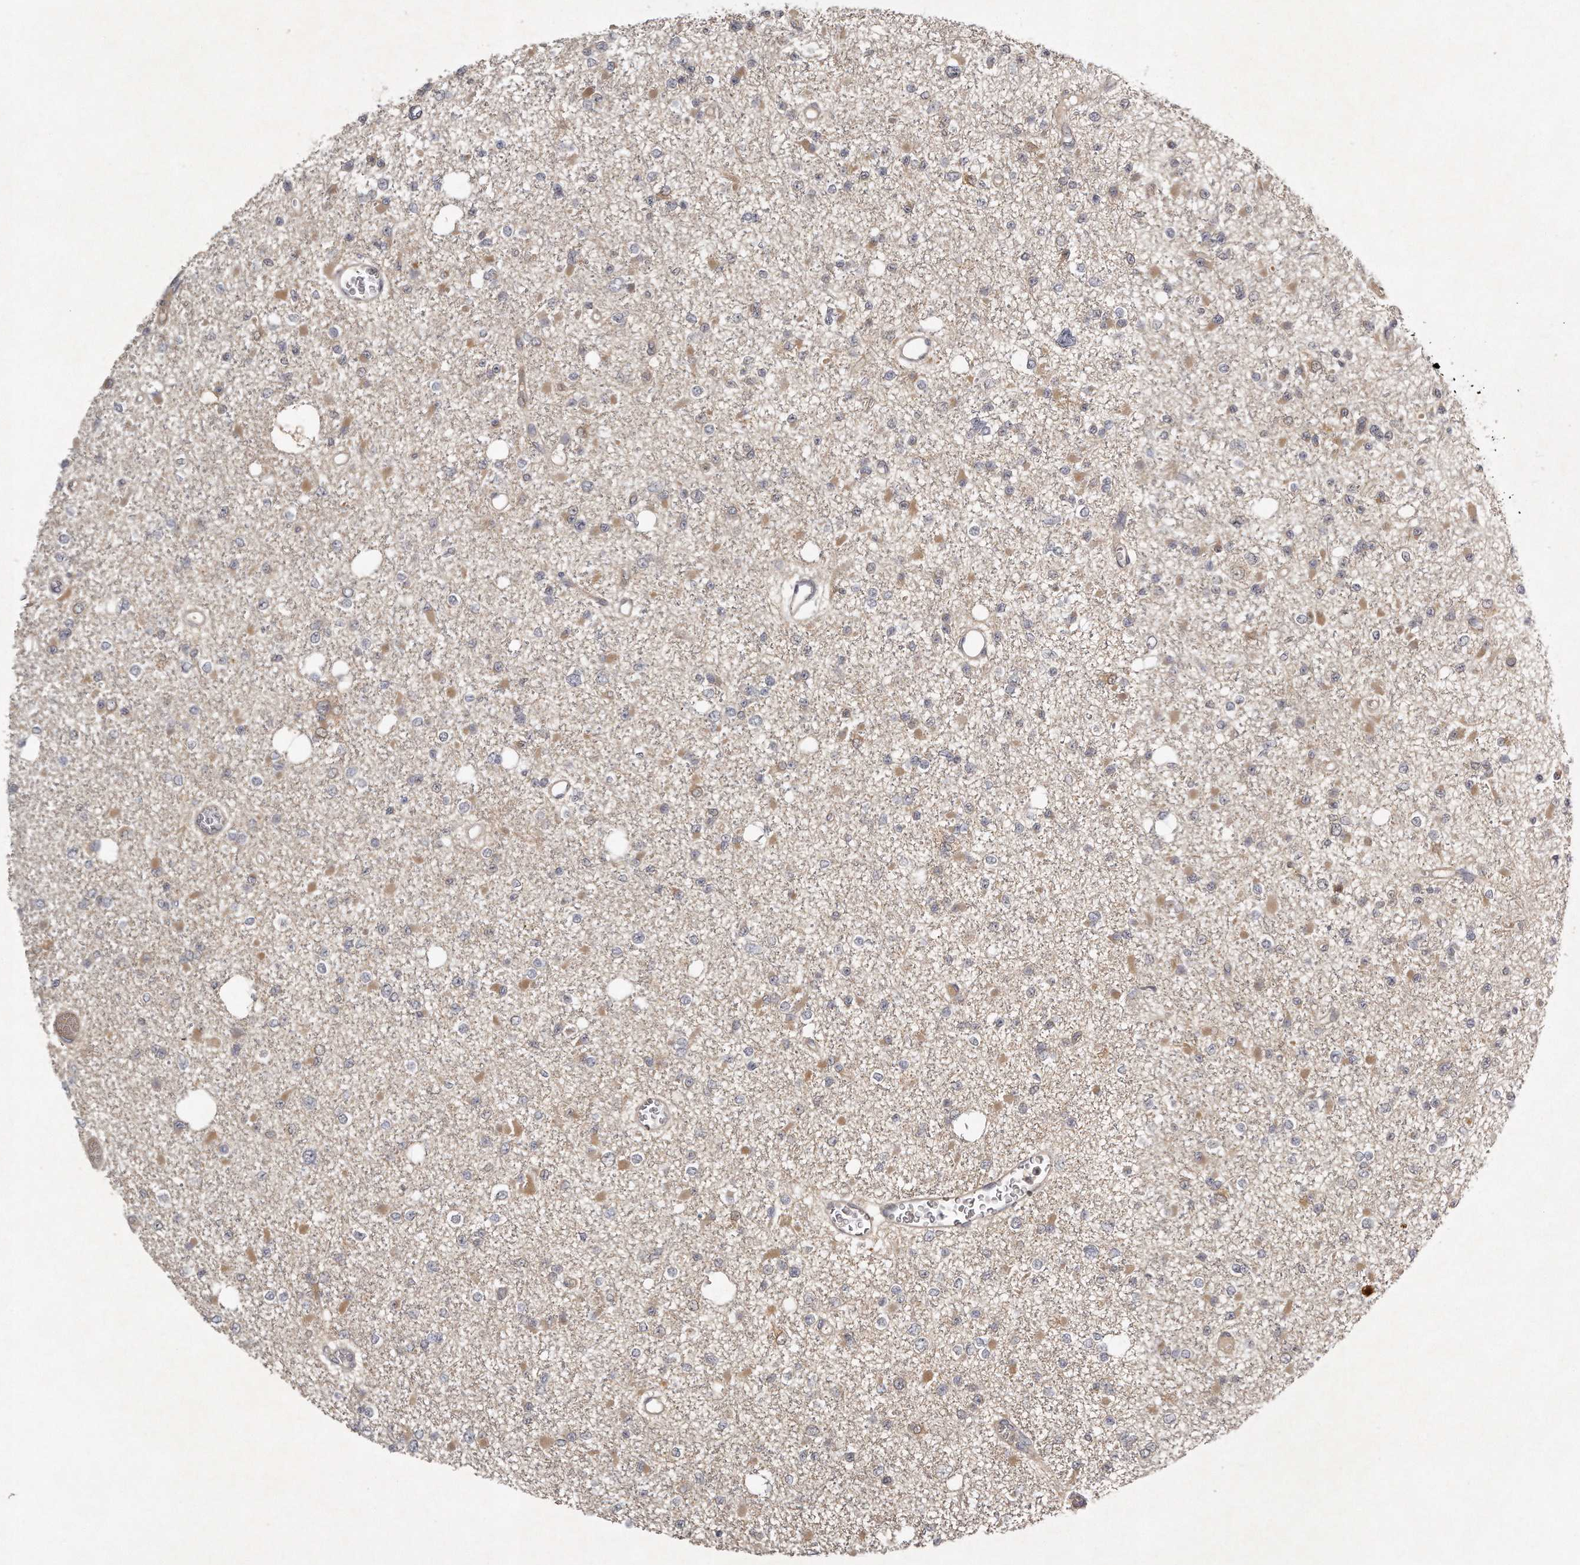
{"staining": {"intensity": "weak", "quantity": "25%-75%", "location": "cytoplasmic/membranous"}, "tissue": "glioma", "cell_type": "Tumor cells", "image_type": "cancer", "snomed": [{"axis": "morphology", "description": "Glioma, malignant, Low grade"}, {"axis": "topography", "description": "Brain"}], "caption": "IHC photomicrograph of malignant glioma (low-grade) stained for a protein (brown), which reveals low levels of weak cytoplasmic/membranous positivity in approximately 25%-75% of tumor cells.", "gene": "GGCT", "patient": {"sex": "female", "age": 22}}